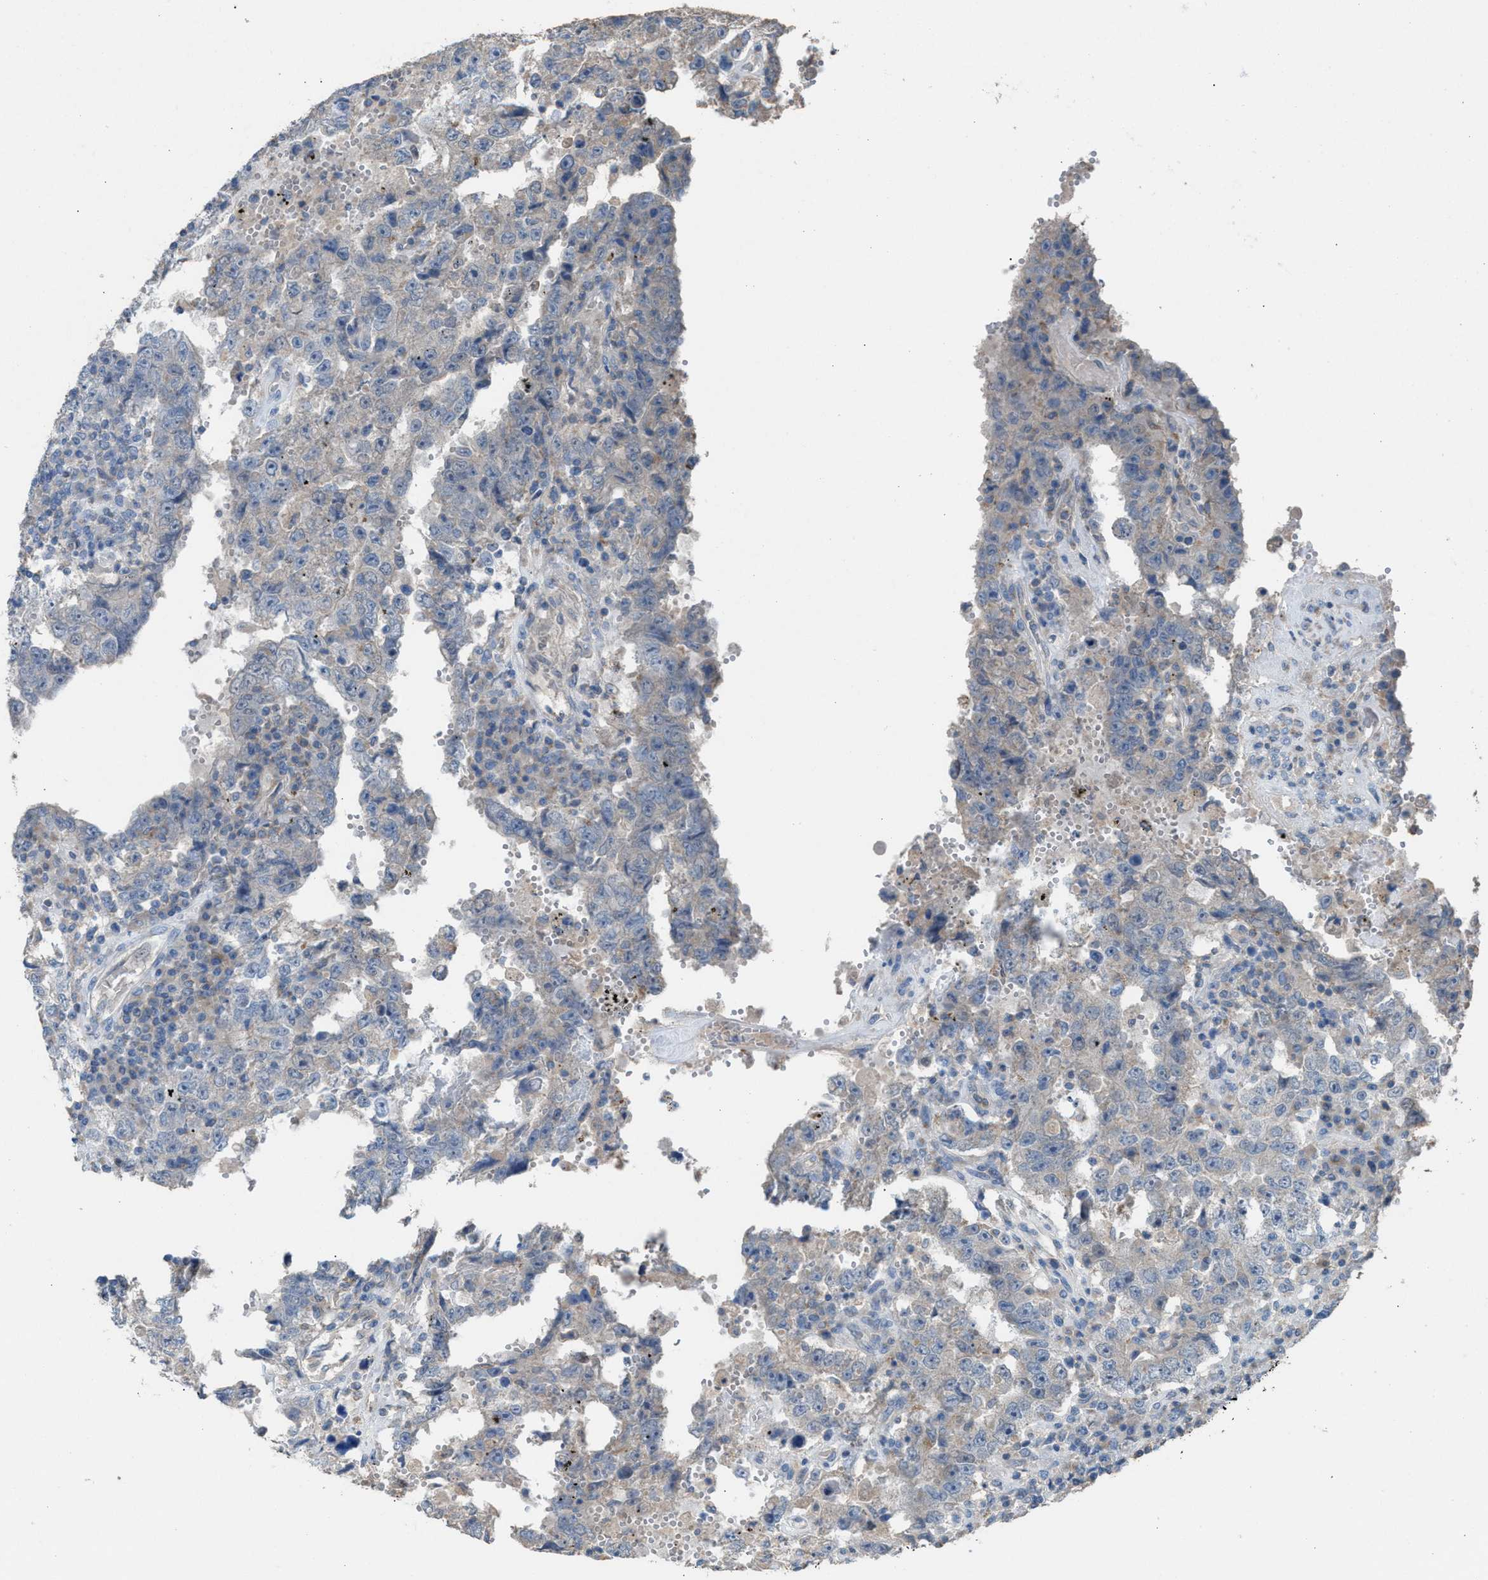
{"staining": {"intensity": "negative", "quantity": "none", "location": "none"}, "tissue": "testis cancer", "cell_type": "Tumor cells", "image_type": "cancer", "snomed": [{"axis": "morphology", "description": "Carcinoma, Embryonal, NOS"}, {"axis": "topography", "description": "Testis"}], "caption": "High magnification brightfield microscopy of testis cancer stained with DAB (brown) and counterstained with hematoxylin (blue): tumor cells show no significant positivity.", "gene": "TPK1", "patient": {"sex": "male", "age": 26}}